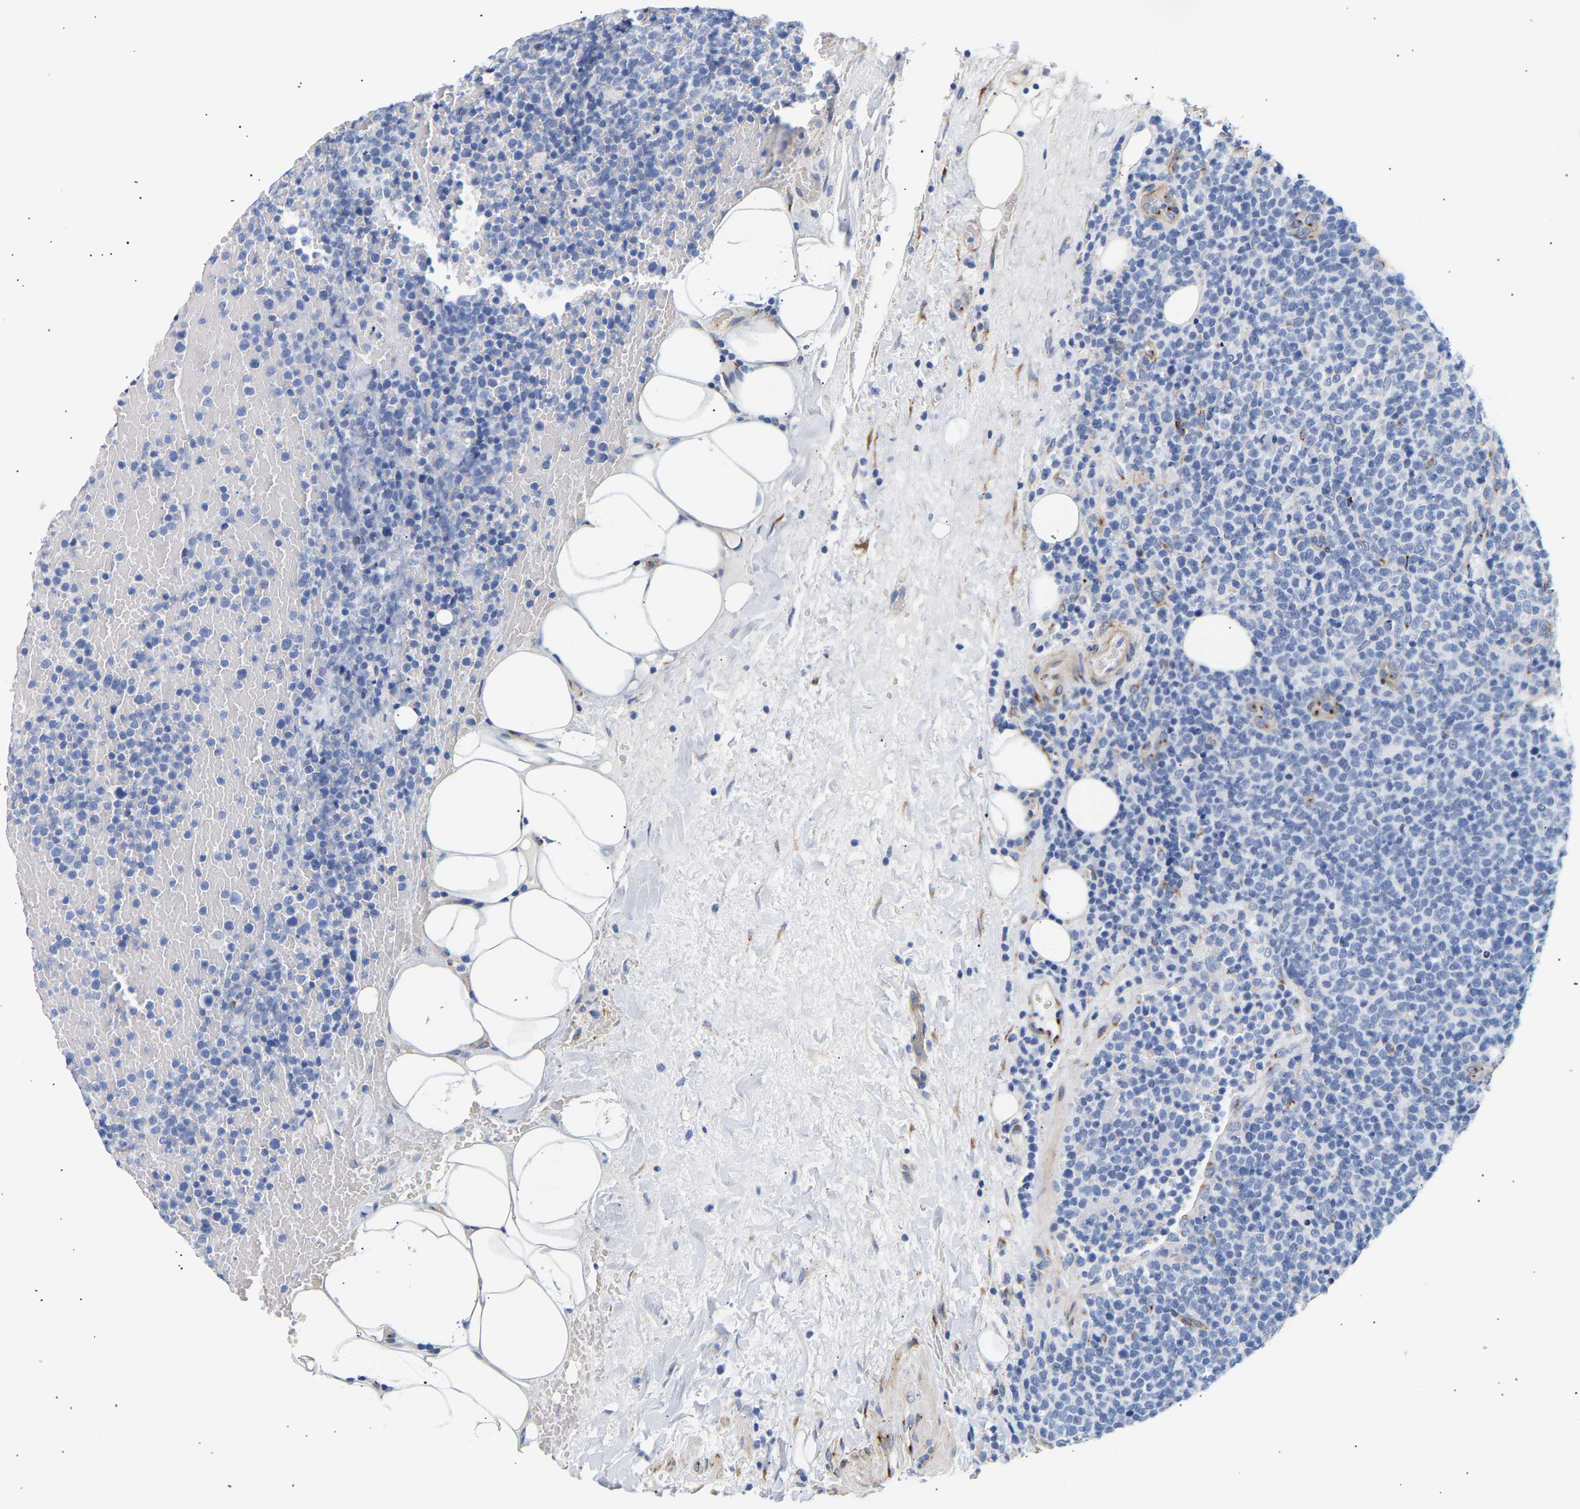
{"staining": {"intensity": "negative", "quantity": "none", "location": "none"}, "tissue": "lymphoma", "cell_type": "Tumor cells", "image_type": "cancer", "snomed": [{"axis": "morphology", "description": "Malignant lymphoma, non-Hodgkin's type, High grade"}, {"axis": "topography", "description": "Lymph node"}], "caption": "A photomicrograph of high-grade malignant lymphoma, non-Hodgkin's type stained for a protein shows no brown staining in tumor cells.", "gene": "IGFBP7", "patient": {"sex": "male", "age": 61}}